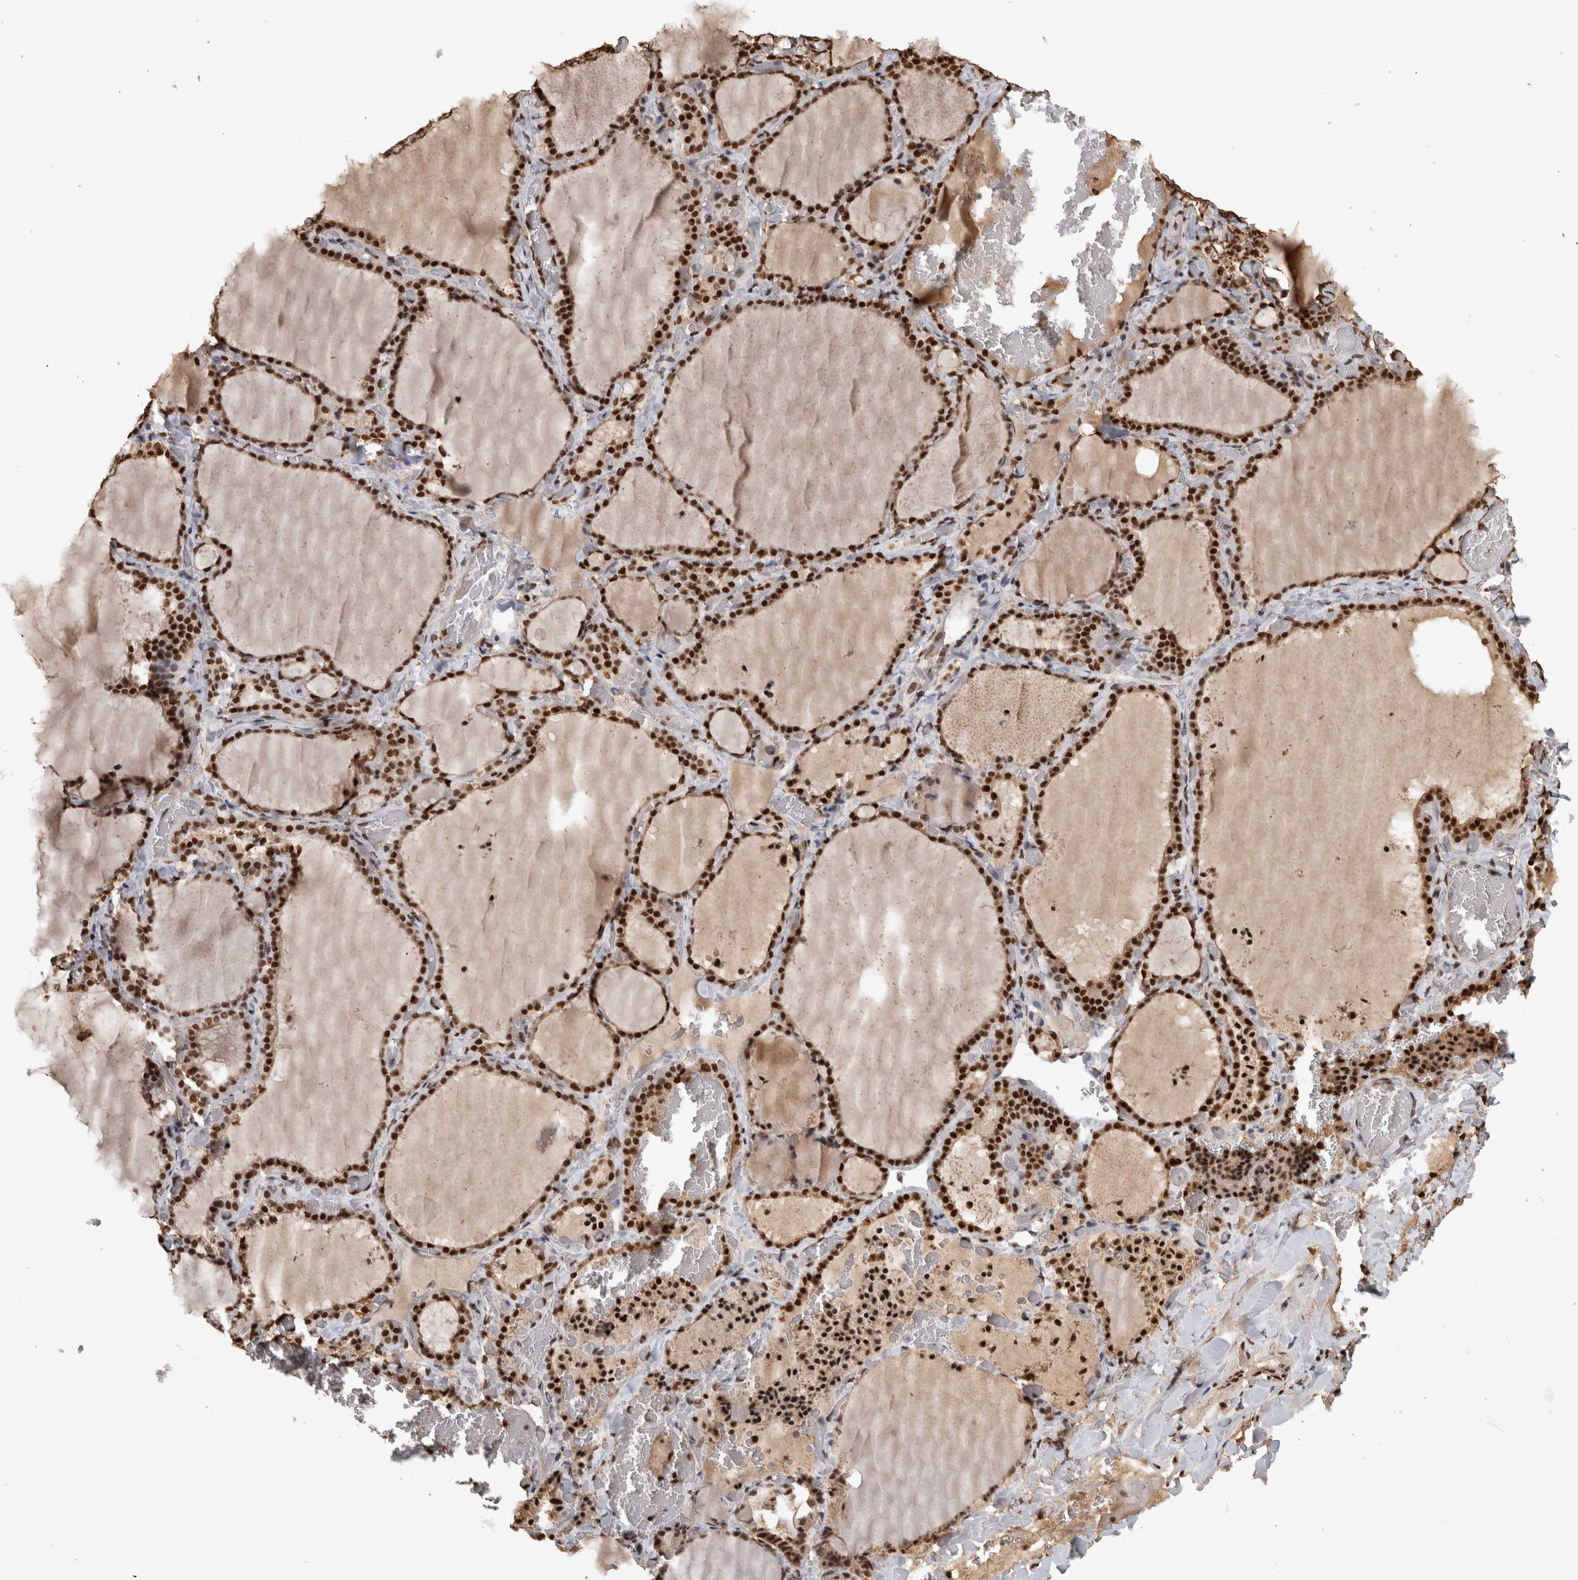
{"staining": {"intensity": "strong", "quantity": ">75%", "location": "nuclear"}, "tissue": "thyroid gland", "cell_type": "Glandular cells", "image_type": "normal", "snomed": [{"axis": "morphology", "description": "Normal tissue, NOS"}, {"axis": "topography", "description": "Thyroid gland"}], "caption": "DAB immunohistochemical staining of benign human thyroid gland exhibits strong nuclear protein expression in about >75% of glandular cells. (brown staining indicates protein expression, while blue staining denotes nuclei).", "gene": "RAD50", "patient": {"sex": "female", "age": 22}}